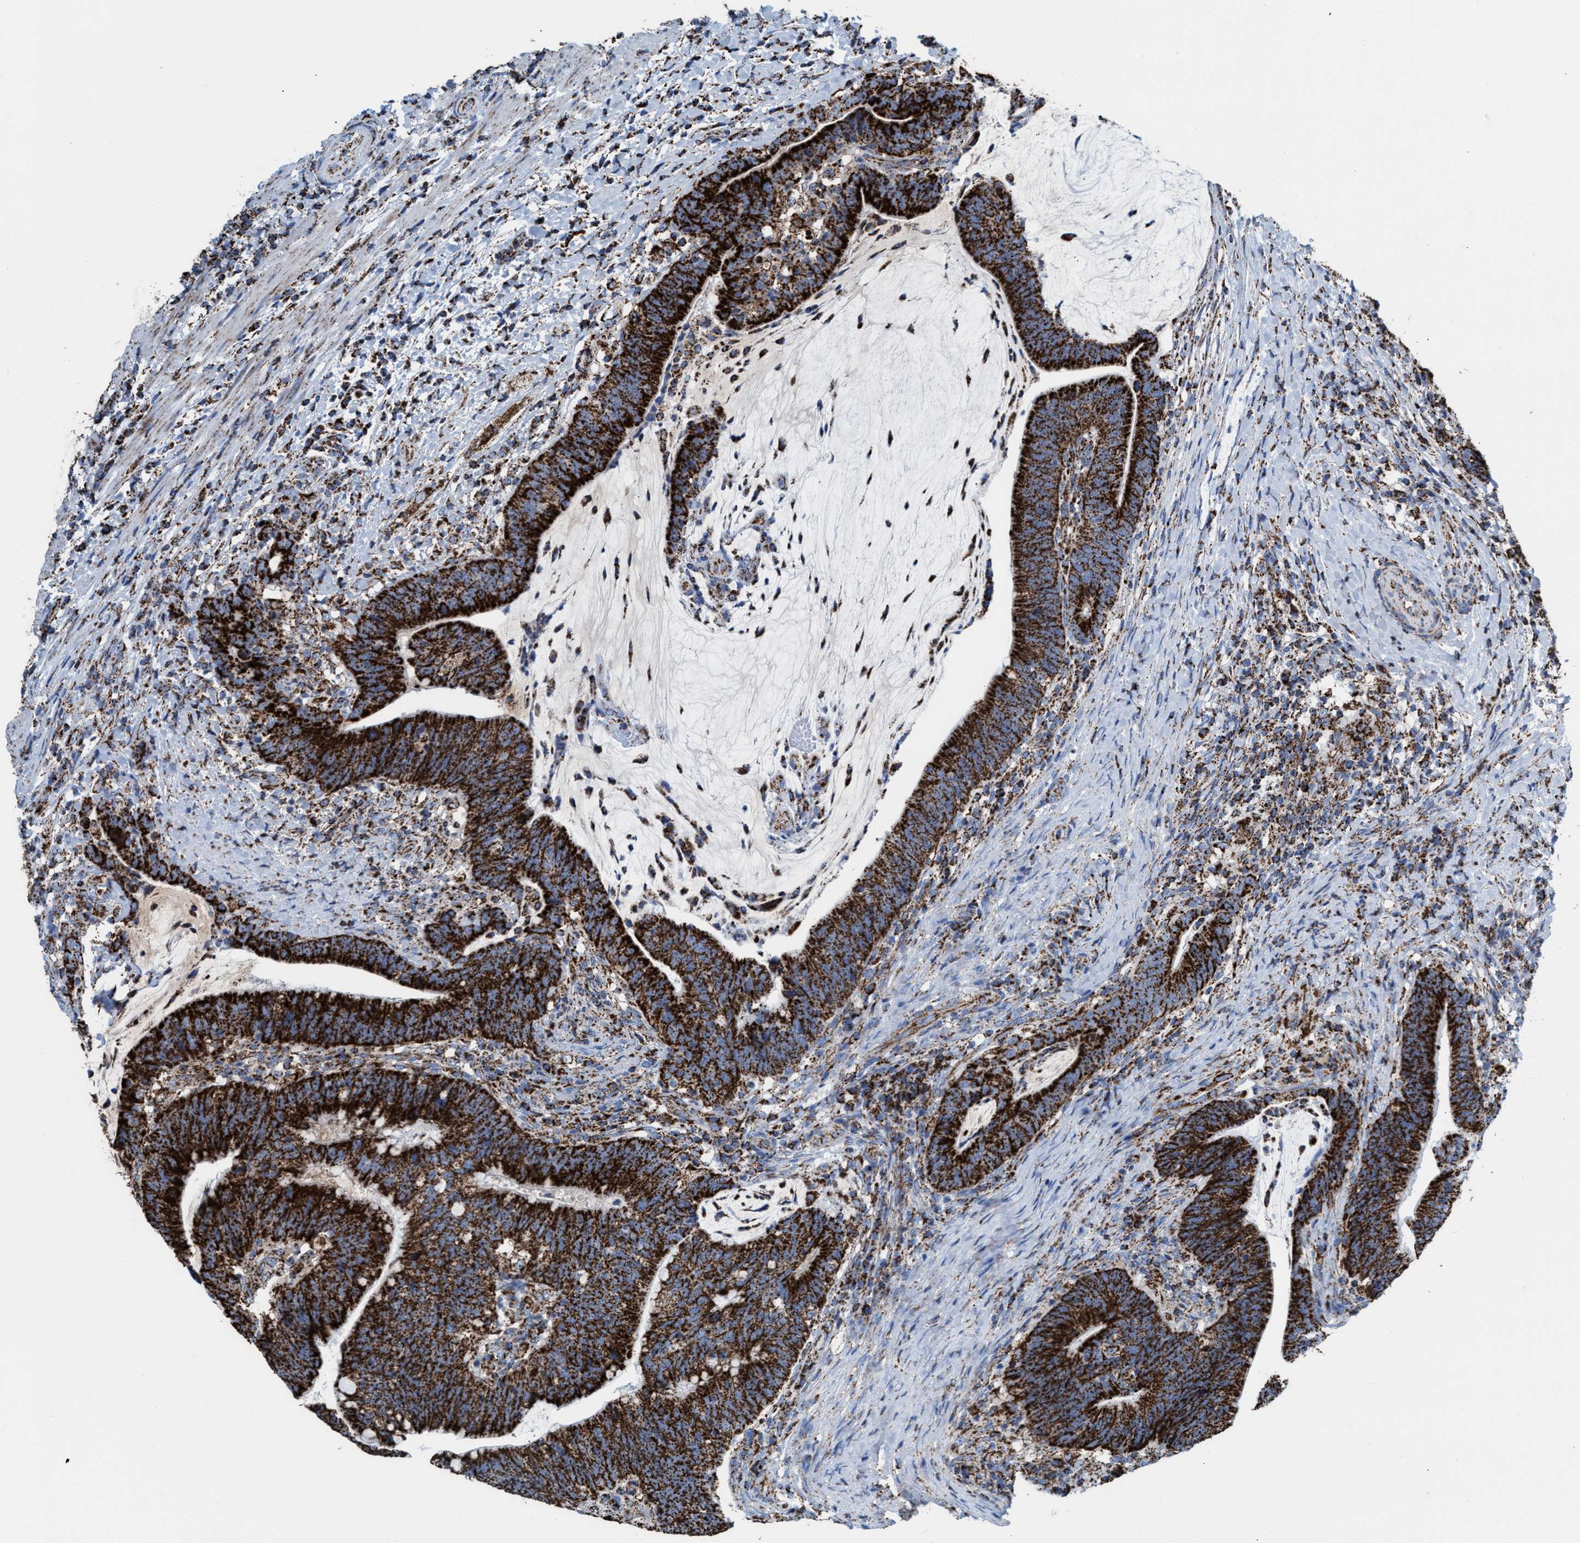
{"staining": {"intensity": "strong", "quantity": ">75%", "location": "cytoplasmic/membranous"}, "tissue": "colorectal cancer", "cell_type": "Tumor cells", "image_type": "cancer", "snomed": [{"axis": "morphology", "description": "Adenocarcinoma, NOS"}, {"axis": "topography", "description": "Colon"}], "caption": "Adenocarcinoma (colorectal) was stained to show a protein in brown. There is high levels of strong cytoplasmic/membranous expression in approximately >75% of tumor cells.", "gene": "ECHS1", "patient": {"sex": "female", "age": 66}}